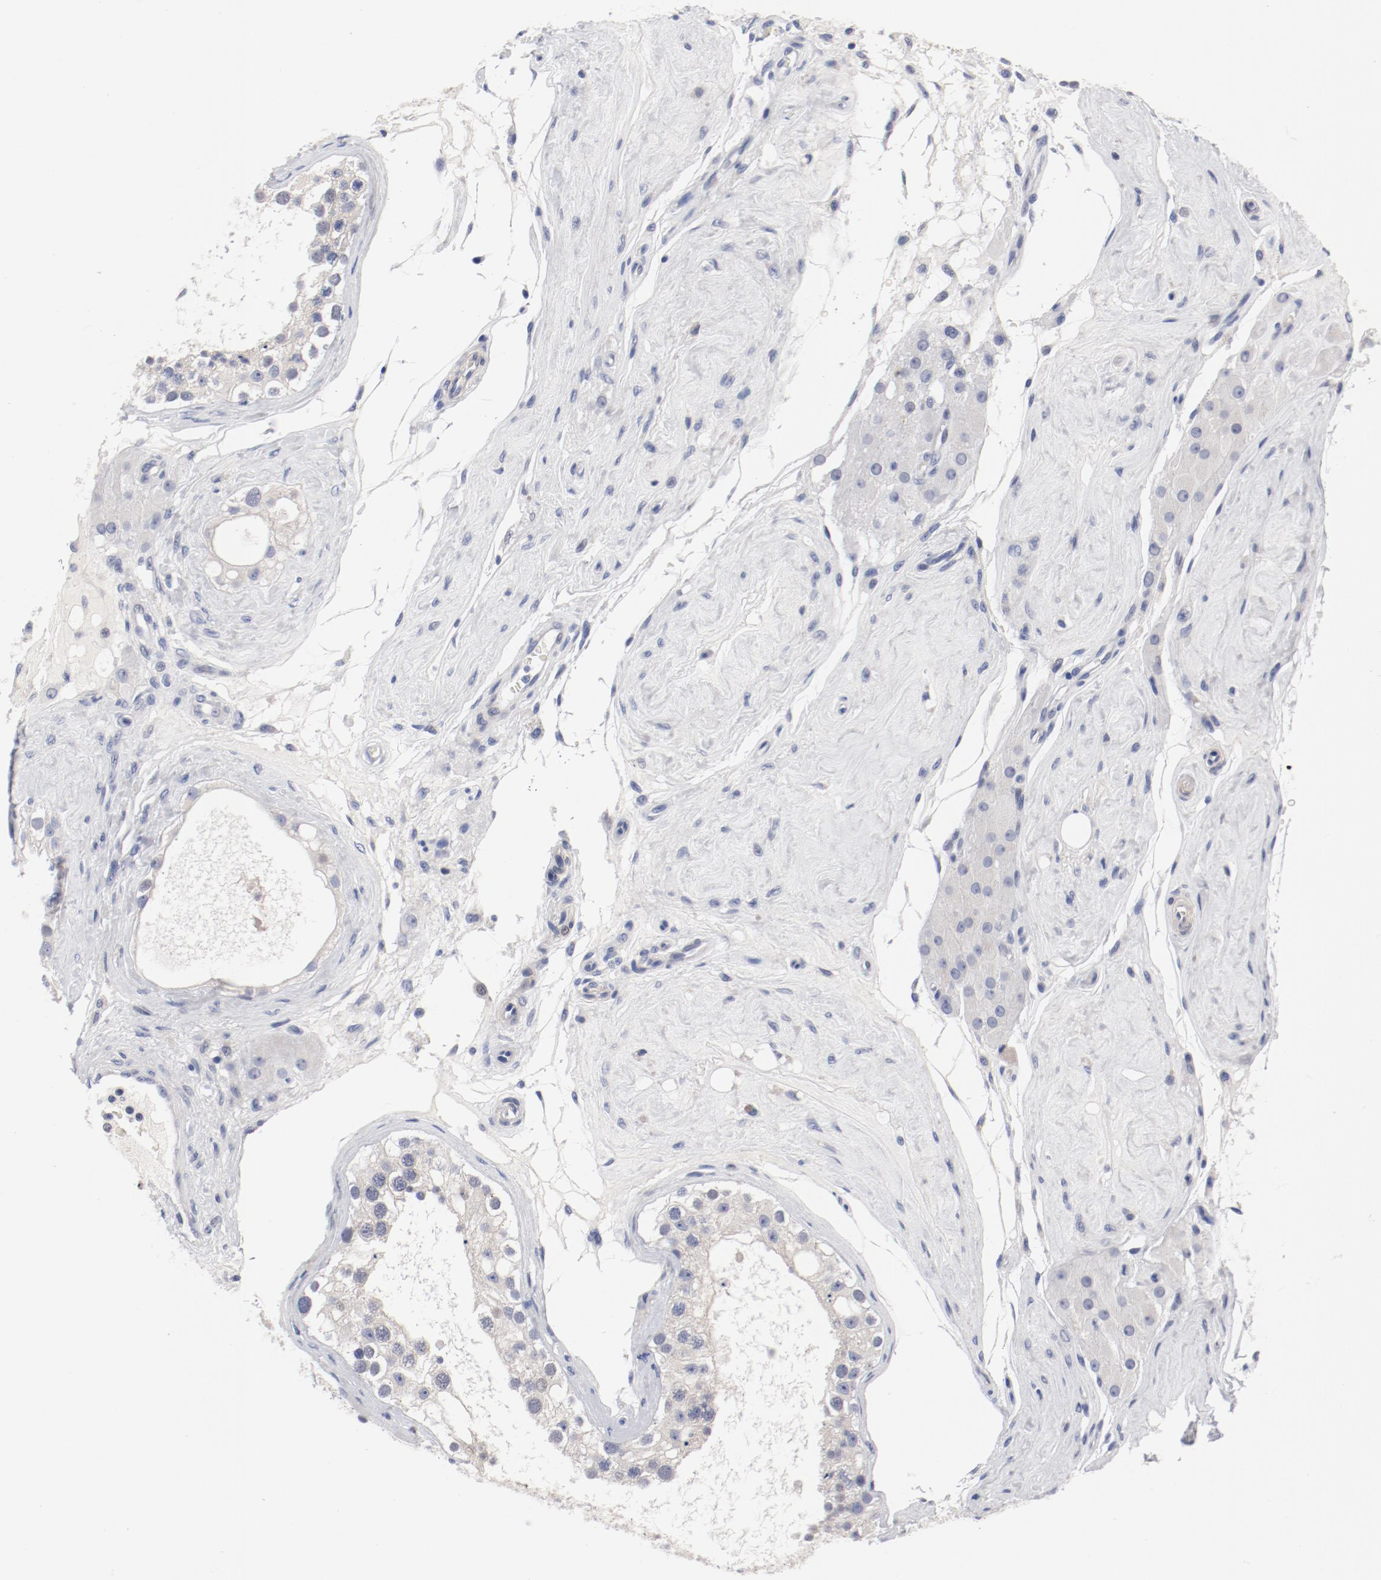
{"staining": {"intensity": "negative", "quantity": "none", "location": "none"}, "tissue": "testis", "cell_type": "Cells in seminiferous ducts", "image_type": "normal", "snomed": [{"axis": "morphology", "description": "Normal tissue, NOS"}, {"axis": "topography", "description": "Testis"}], "caption": "IHC of normal human testis shows no positivity in cells in seminiferous ducts.", "gene": "KCNK13", "patient": {"sex": "male", "age": 68}}